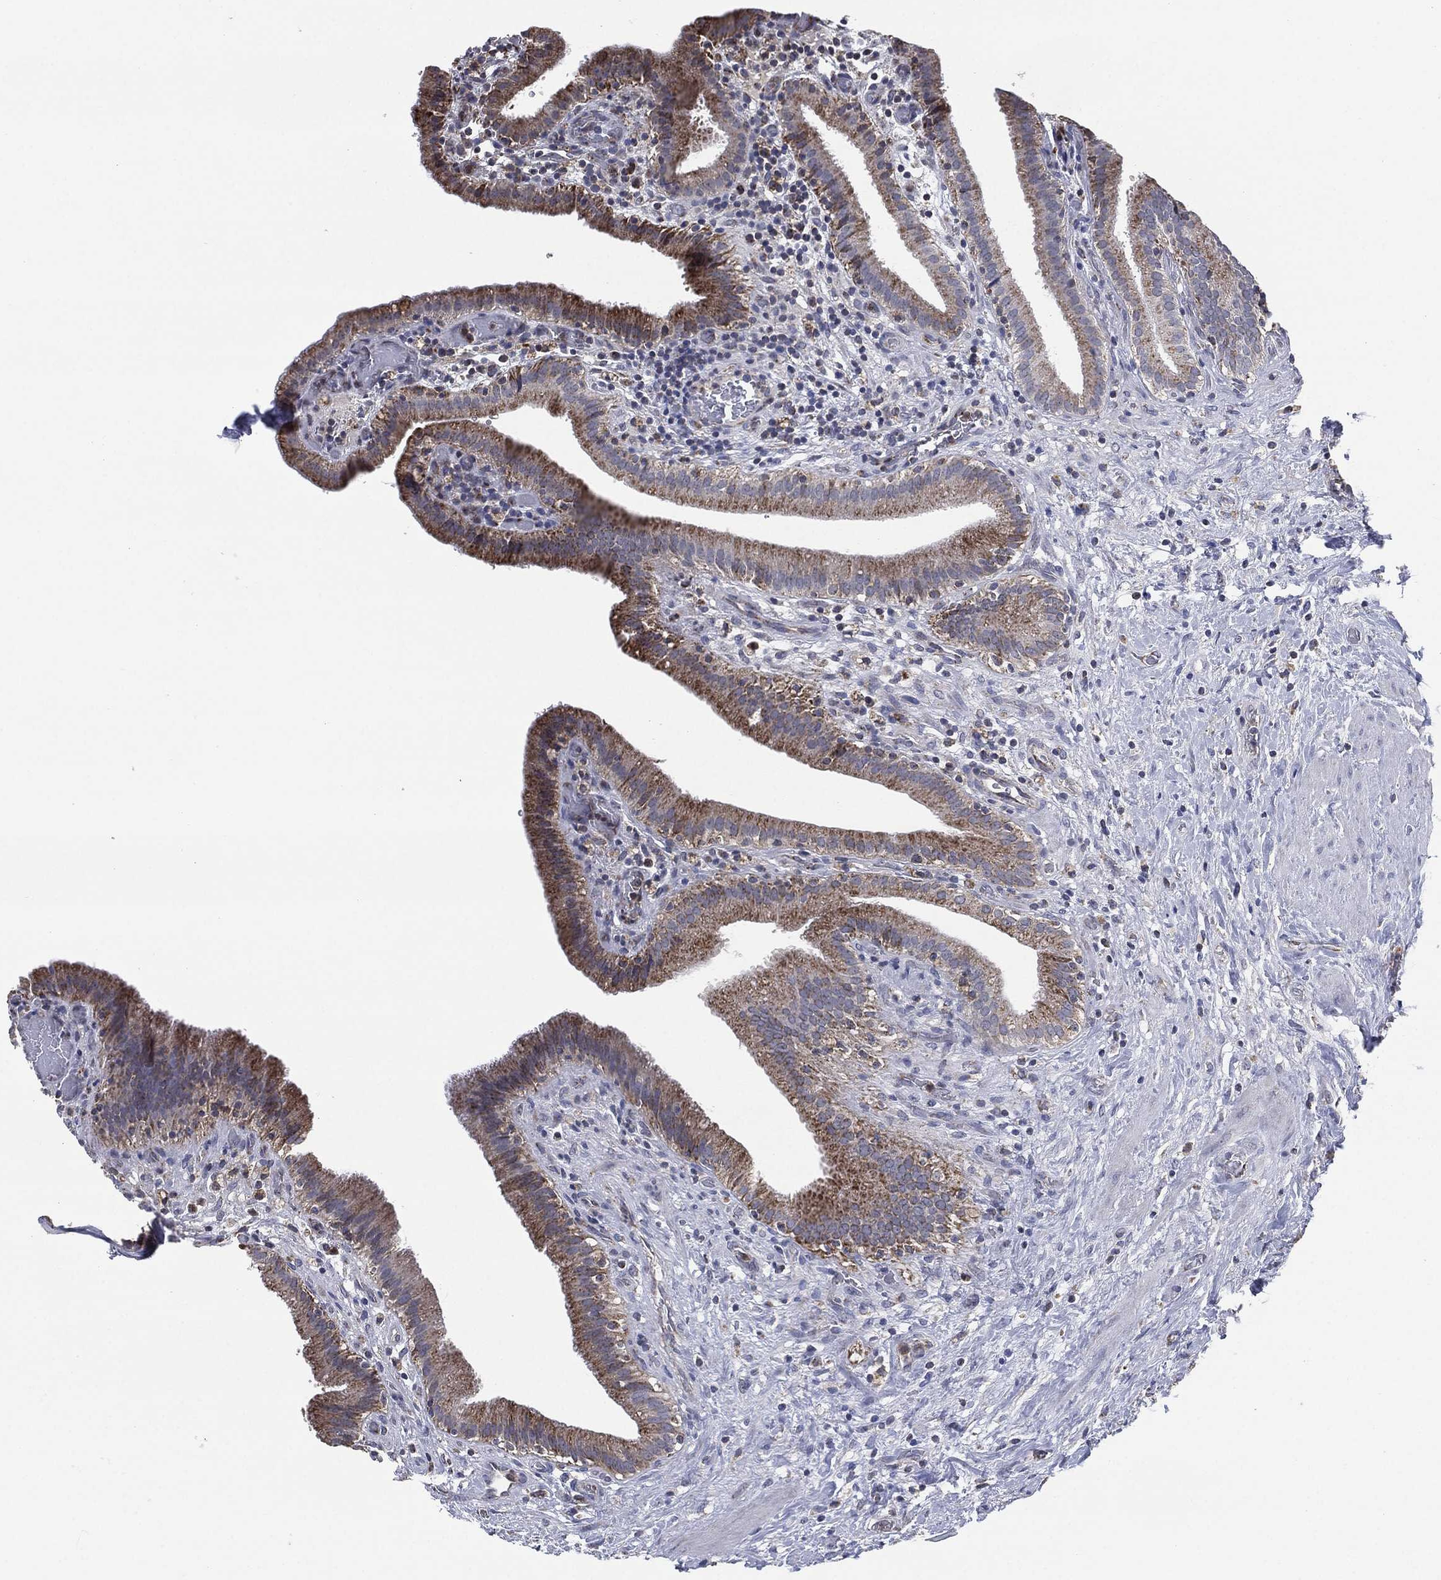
{"staining": {"intensity": "moderate", "quantity": ">75%", "location": "cytoplasmic/membranous"}, "tissue": "gallbladder", "cell_type": "Glandular cells", "image_type": "normal", "snomed": [{"axis": "morphology", "description": "Normal tissue, NOS"}, {"axis": "topography", "description": "Gallbladder"}], "caption": "Protein expression analysis of benign human gallbladder reveals moderate cytoplasmic/membranous staining in about >75% of glandular cells. (DAB = brown stain, brightfield microscopy at high magnification).", "gene": "NDUFV2", "patient": {"sex": "male", "age": 62}}